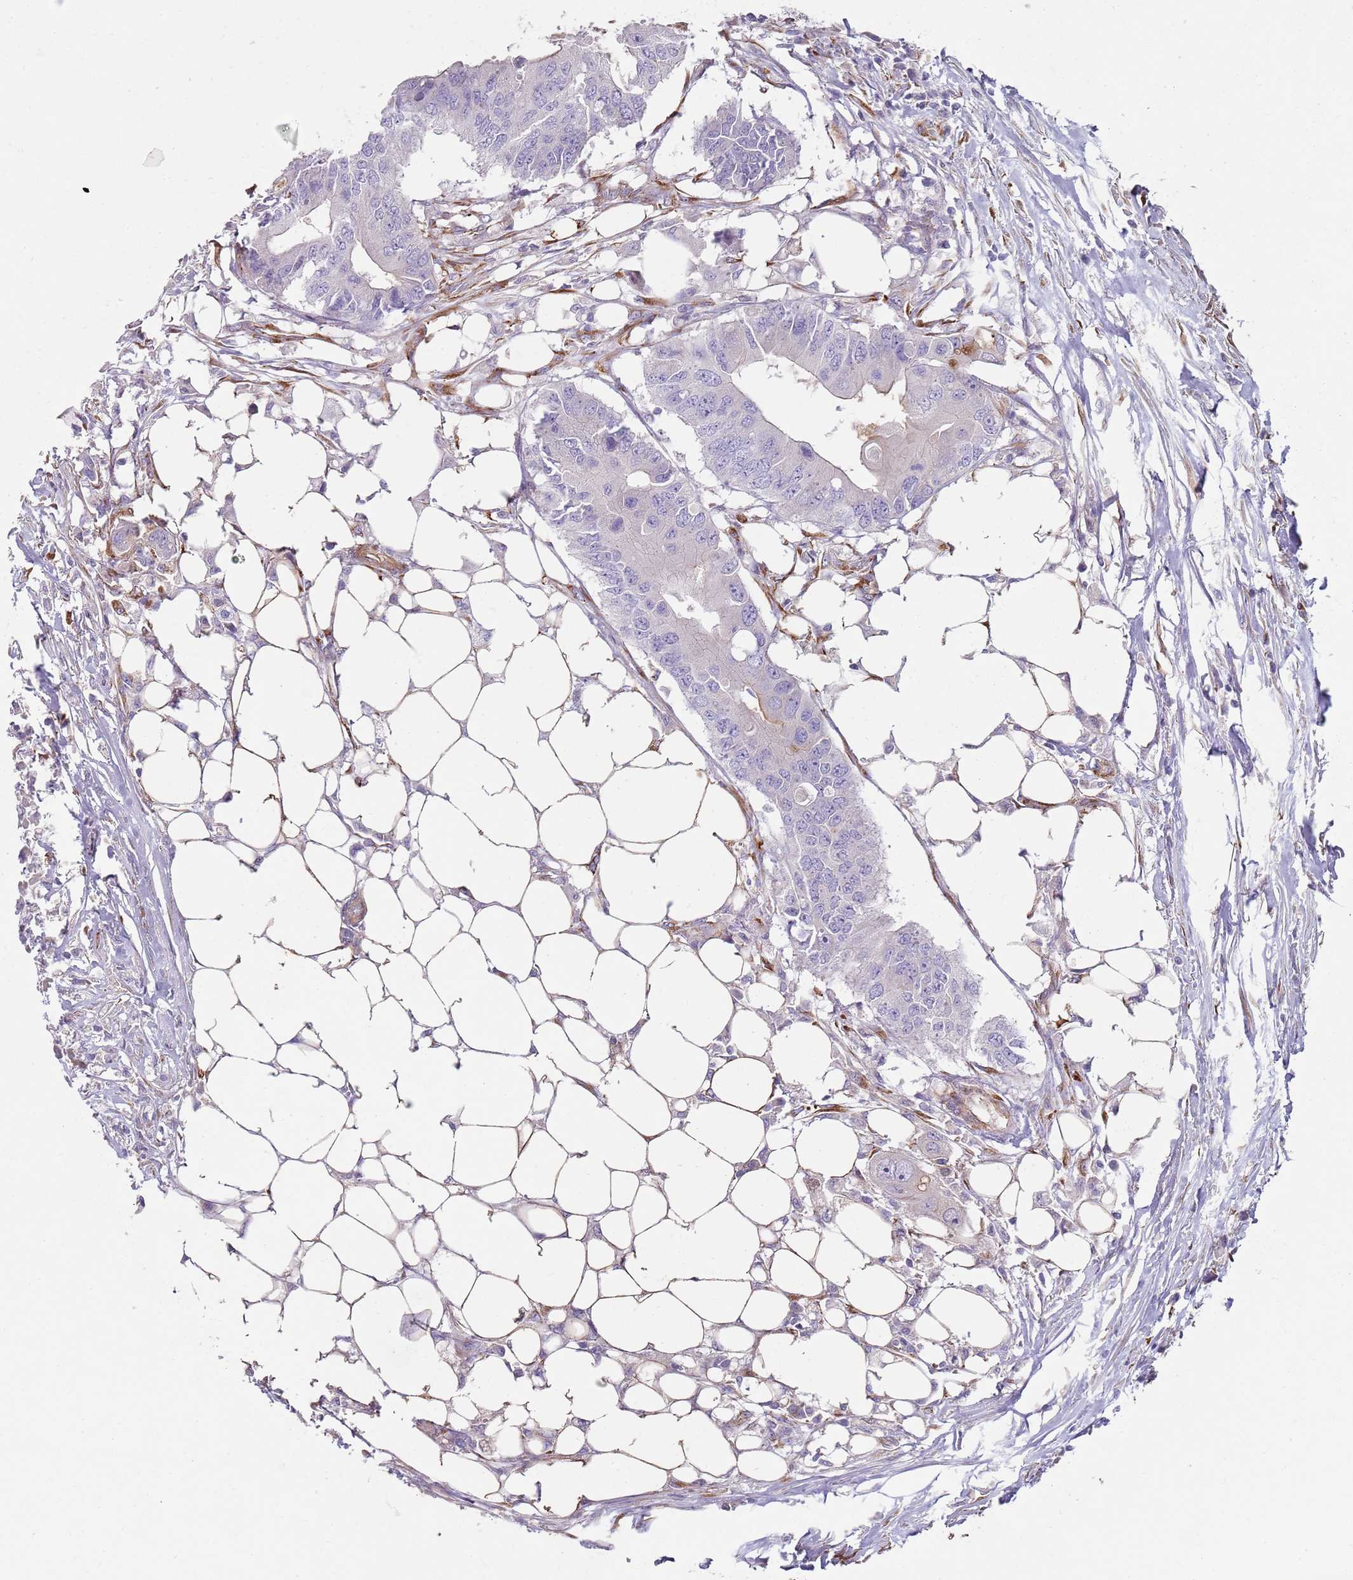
{"staining": {"intensity": "negative", "quantity": "none", "location": "none"}, "tissue": "colorectal cancer", "cell_type": "Tumor cells", "image_type": "cancer", "snomed": [{"axis": "morphology", "description": "Adenocarcinoma, NOS"}, {"axis": "topography", "description": "Colon"}], "caption": "There is no significant expression in tumor cells of adenocarcinoma (colorectal).", "gene": "PHLPP2", "patient": {"sex": "male", "age": 71}}